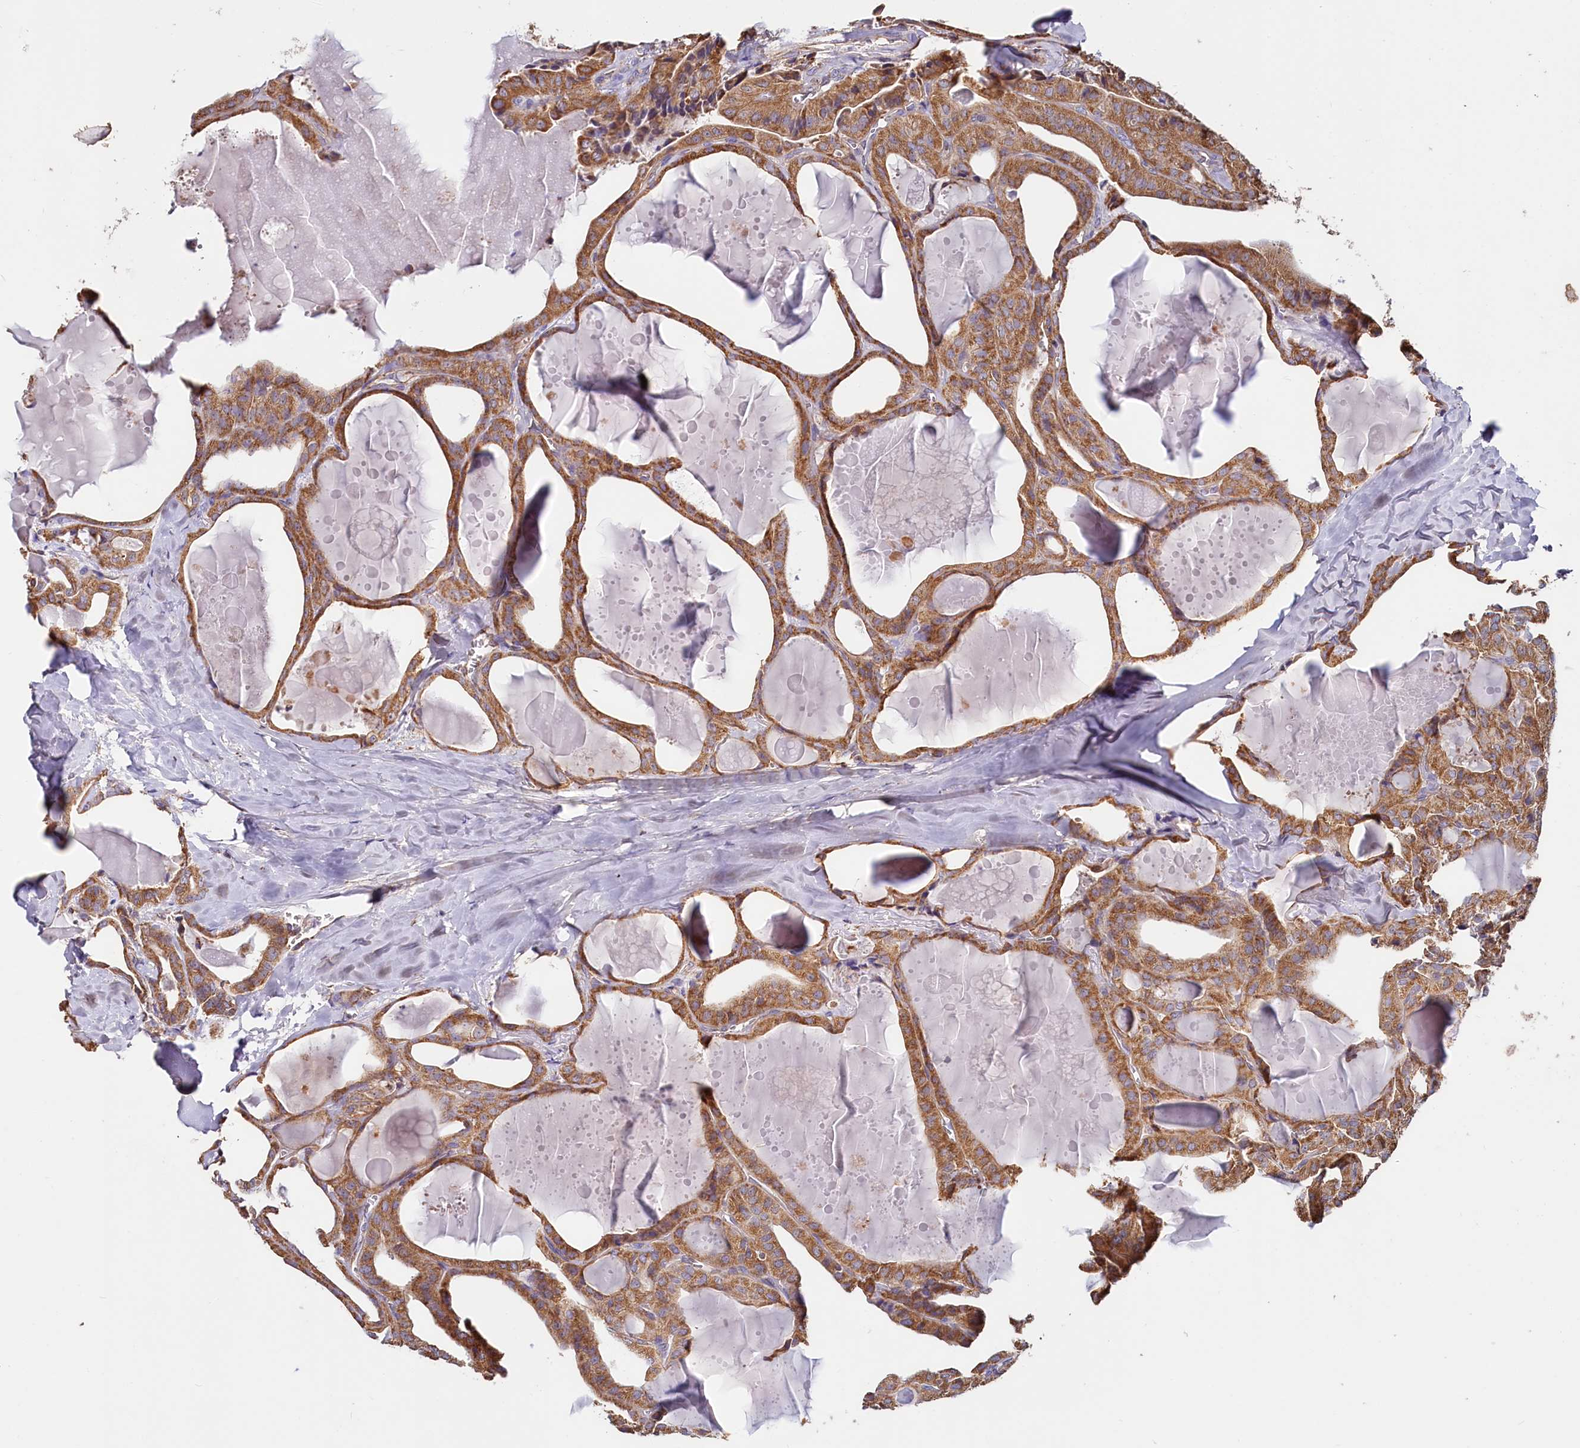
{"staining": {"intensity": "moderate", "quantity": ">75%", "location": "cytoplasmic/membranous"}, "tissue": "thyroid cancer", "cell_type": "Tumor cells", "image_type": "cancer", "snomed": [{"axis": "morphology", "description": "Papillary adenocarcinoma, NOS"}, {"axis": "topography", "description": "Thyroid gland"}], "caption": "Protein staining of thyroid cancer tissue reveals moderate cytoplasmic/membranous staining in about >75% of tumor cells.", "gene": "NUDT15", "patient": {"sex": "male", "age": 52}}